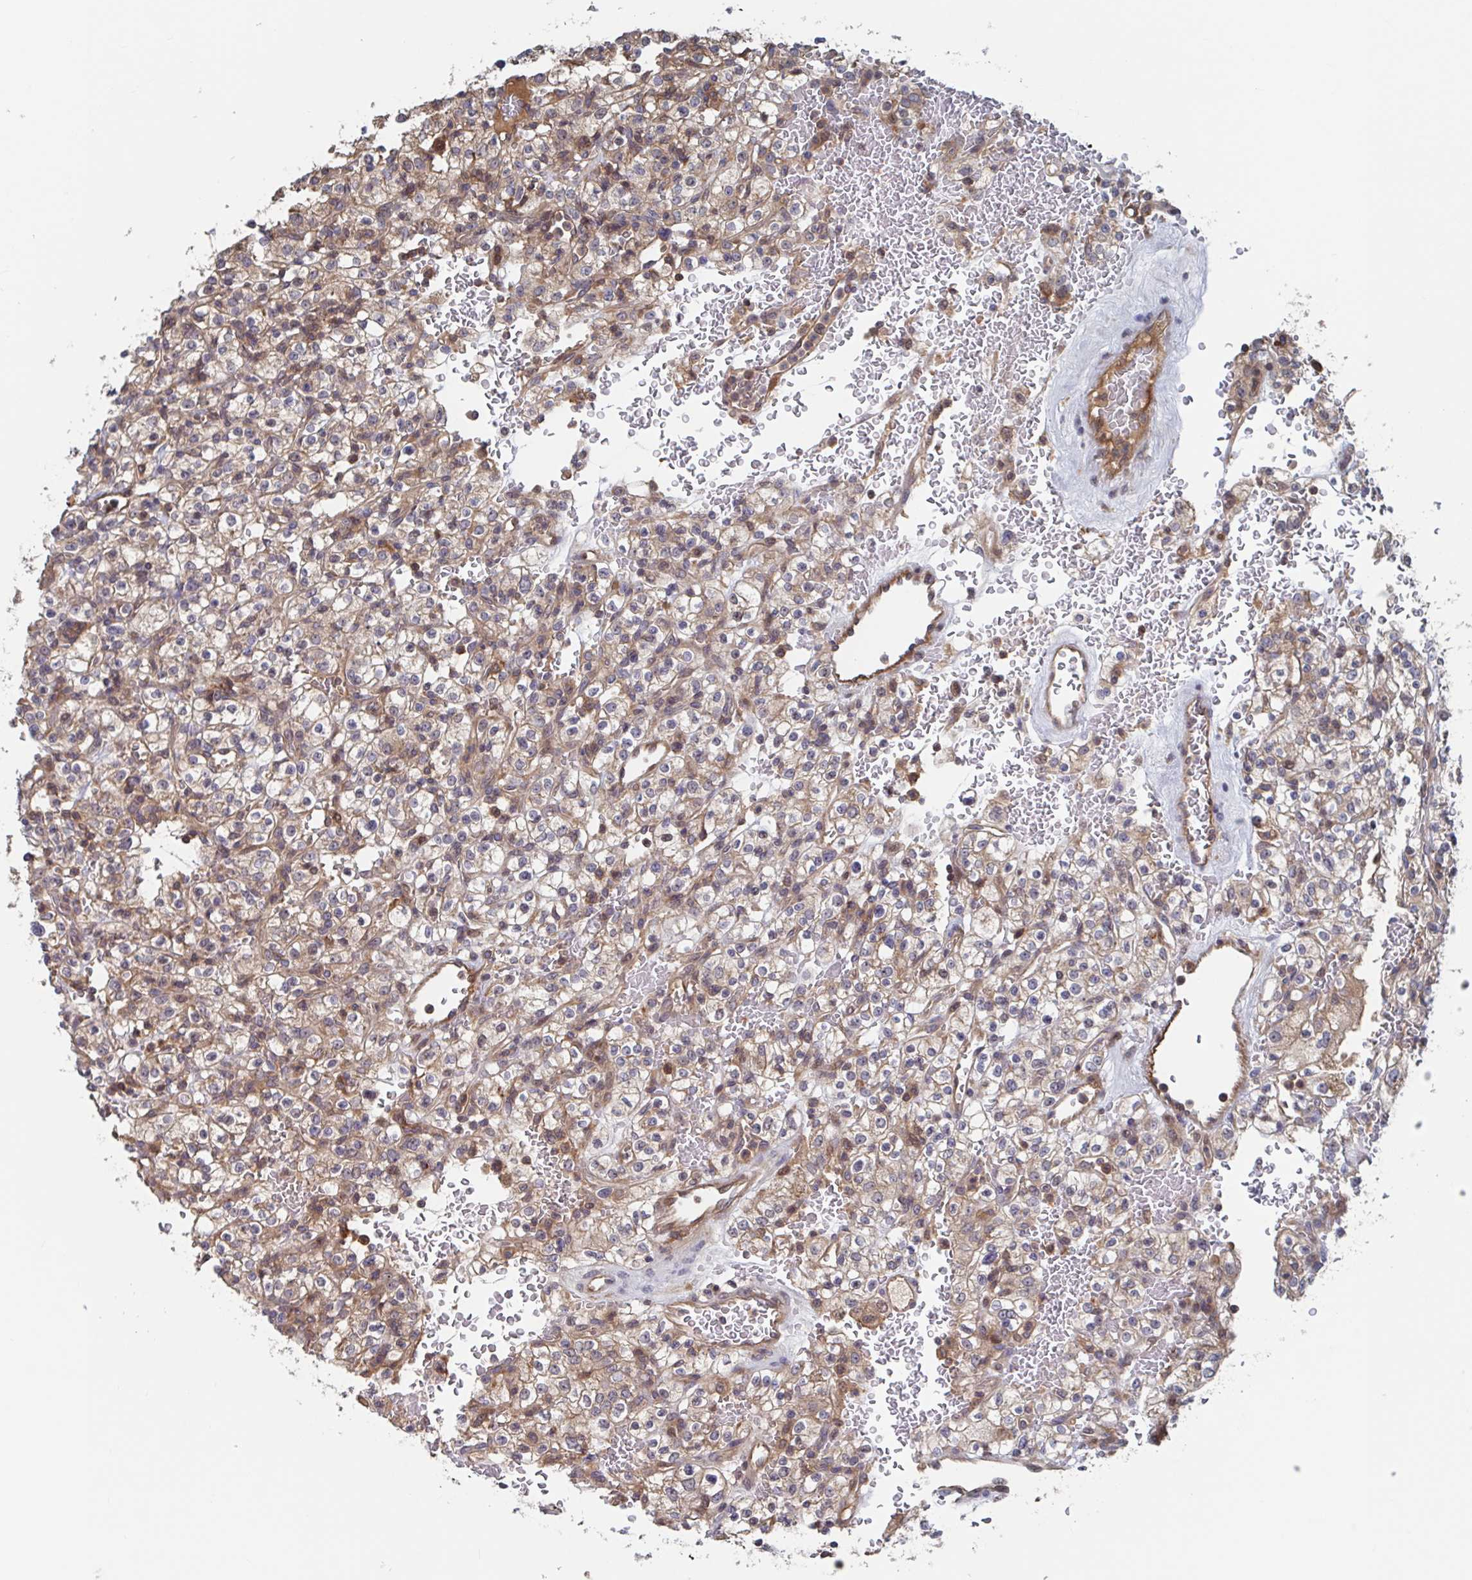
{"staining": {"intensity": "weak", "quantity": ">75%", "location": "cytoplasmic/membranous"}, "tissue": "renal cancer", "cell_type": "Tumor cells", "image_type": "cancer", "snomed": [{"axis": "morphology", "description": "Normal tissue, NOS"}, {"axis": "morphology", "description": "Adenocarcinoma, NOS"}, {"axis": "topography", "description": "Kidney"}], "caption": "Human renal adenocarcinoma stained with a protein marker reveals weak staining in tumor cells.", "gene": "DHRS12", "patient": {"sex": "female", "age": 72}}